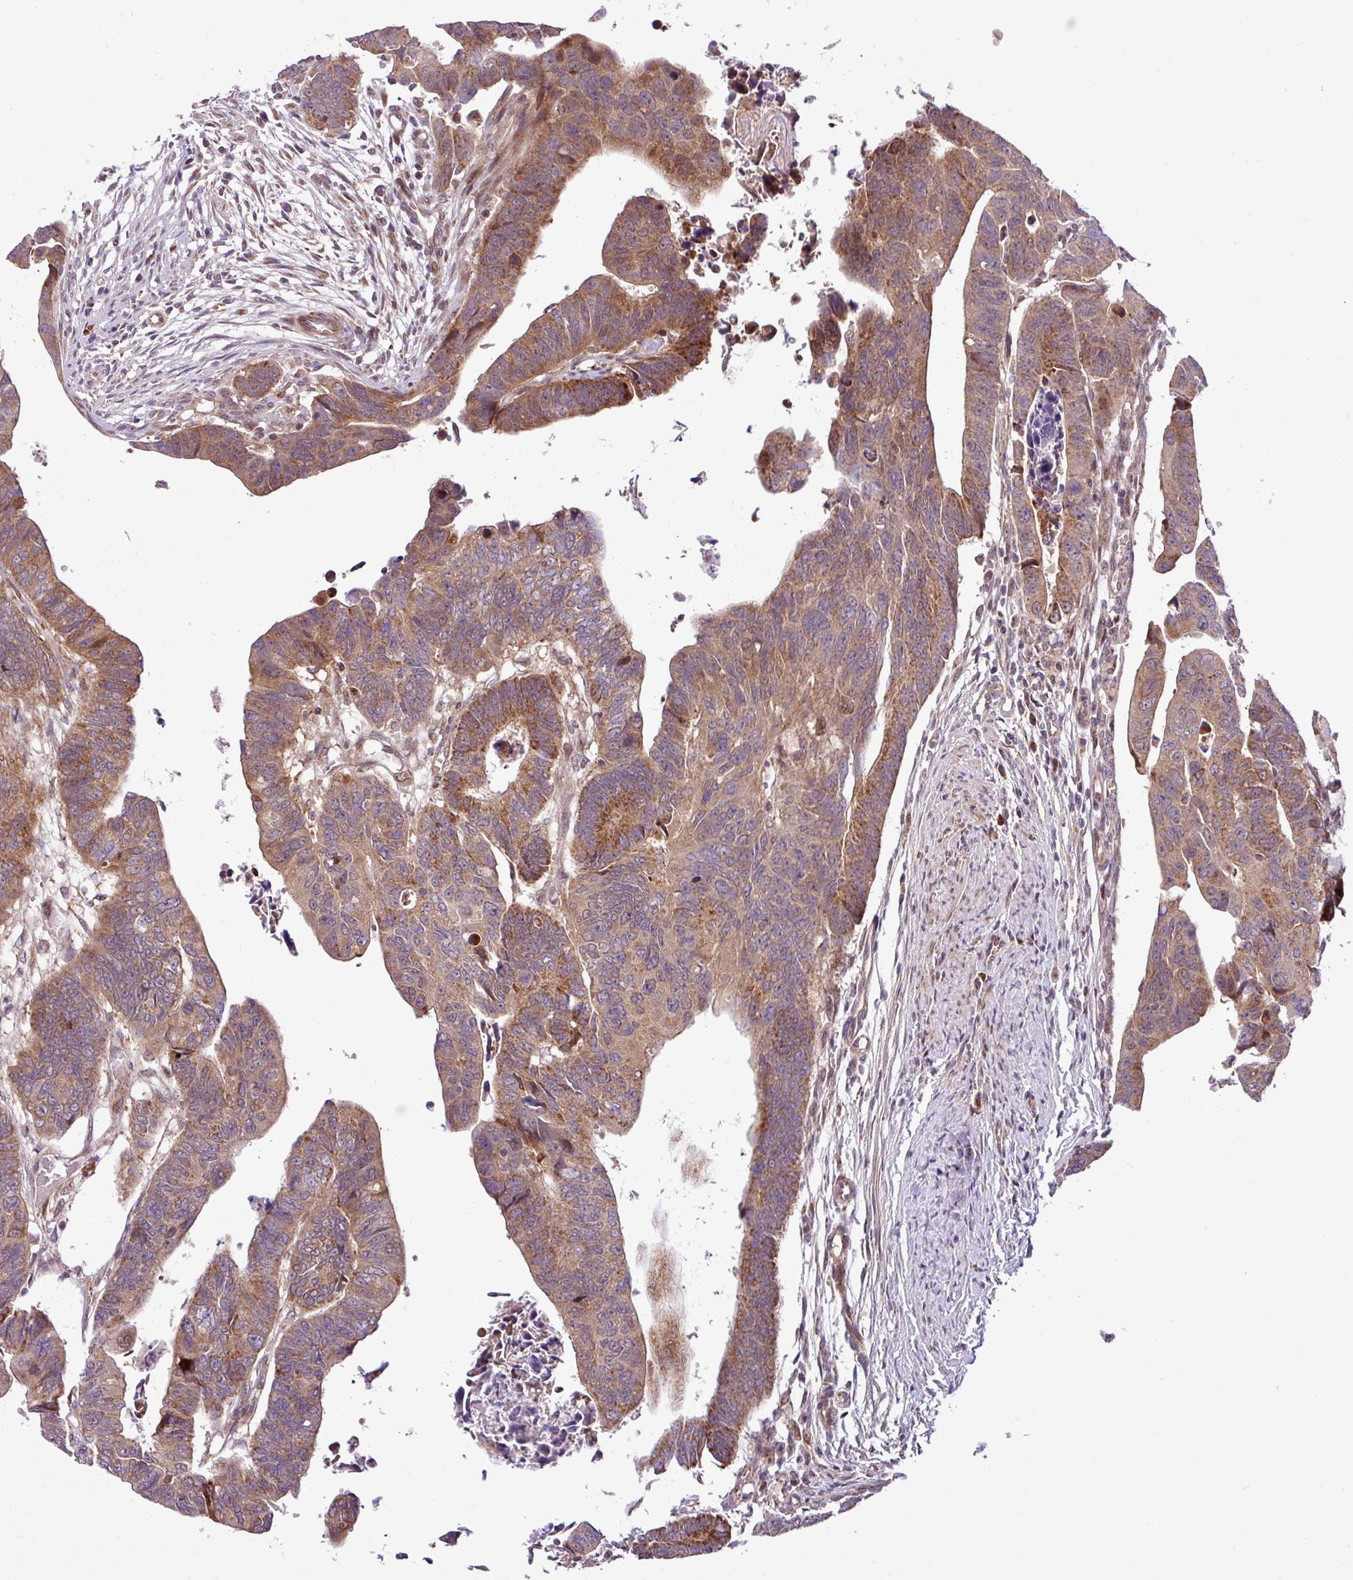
{"staining": {"intensity": "moderate", "quantity": ">75%", "location": "cytoplasmic/membranous"}, "tissue": "colorectal cancer", "cell_type": "Tumor cells", "image_type": "cancer", "snomed": [{"axis": "morphology", "description": "Adenocarcinoma, NOS"}, {"axis": "topography", "description": "Rectum"}], "caption": "Human colorectal adenocarcinoma stained with a protein marker exhibits moderate staining in tumor cells.", "gene": "B3GNT9", "patient": {"sex": "female", "age": 65}}